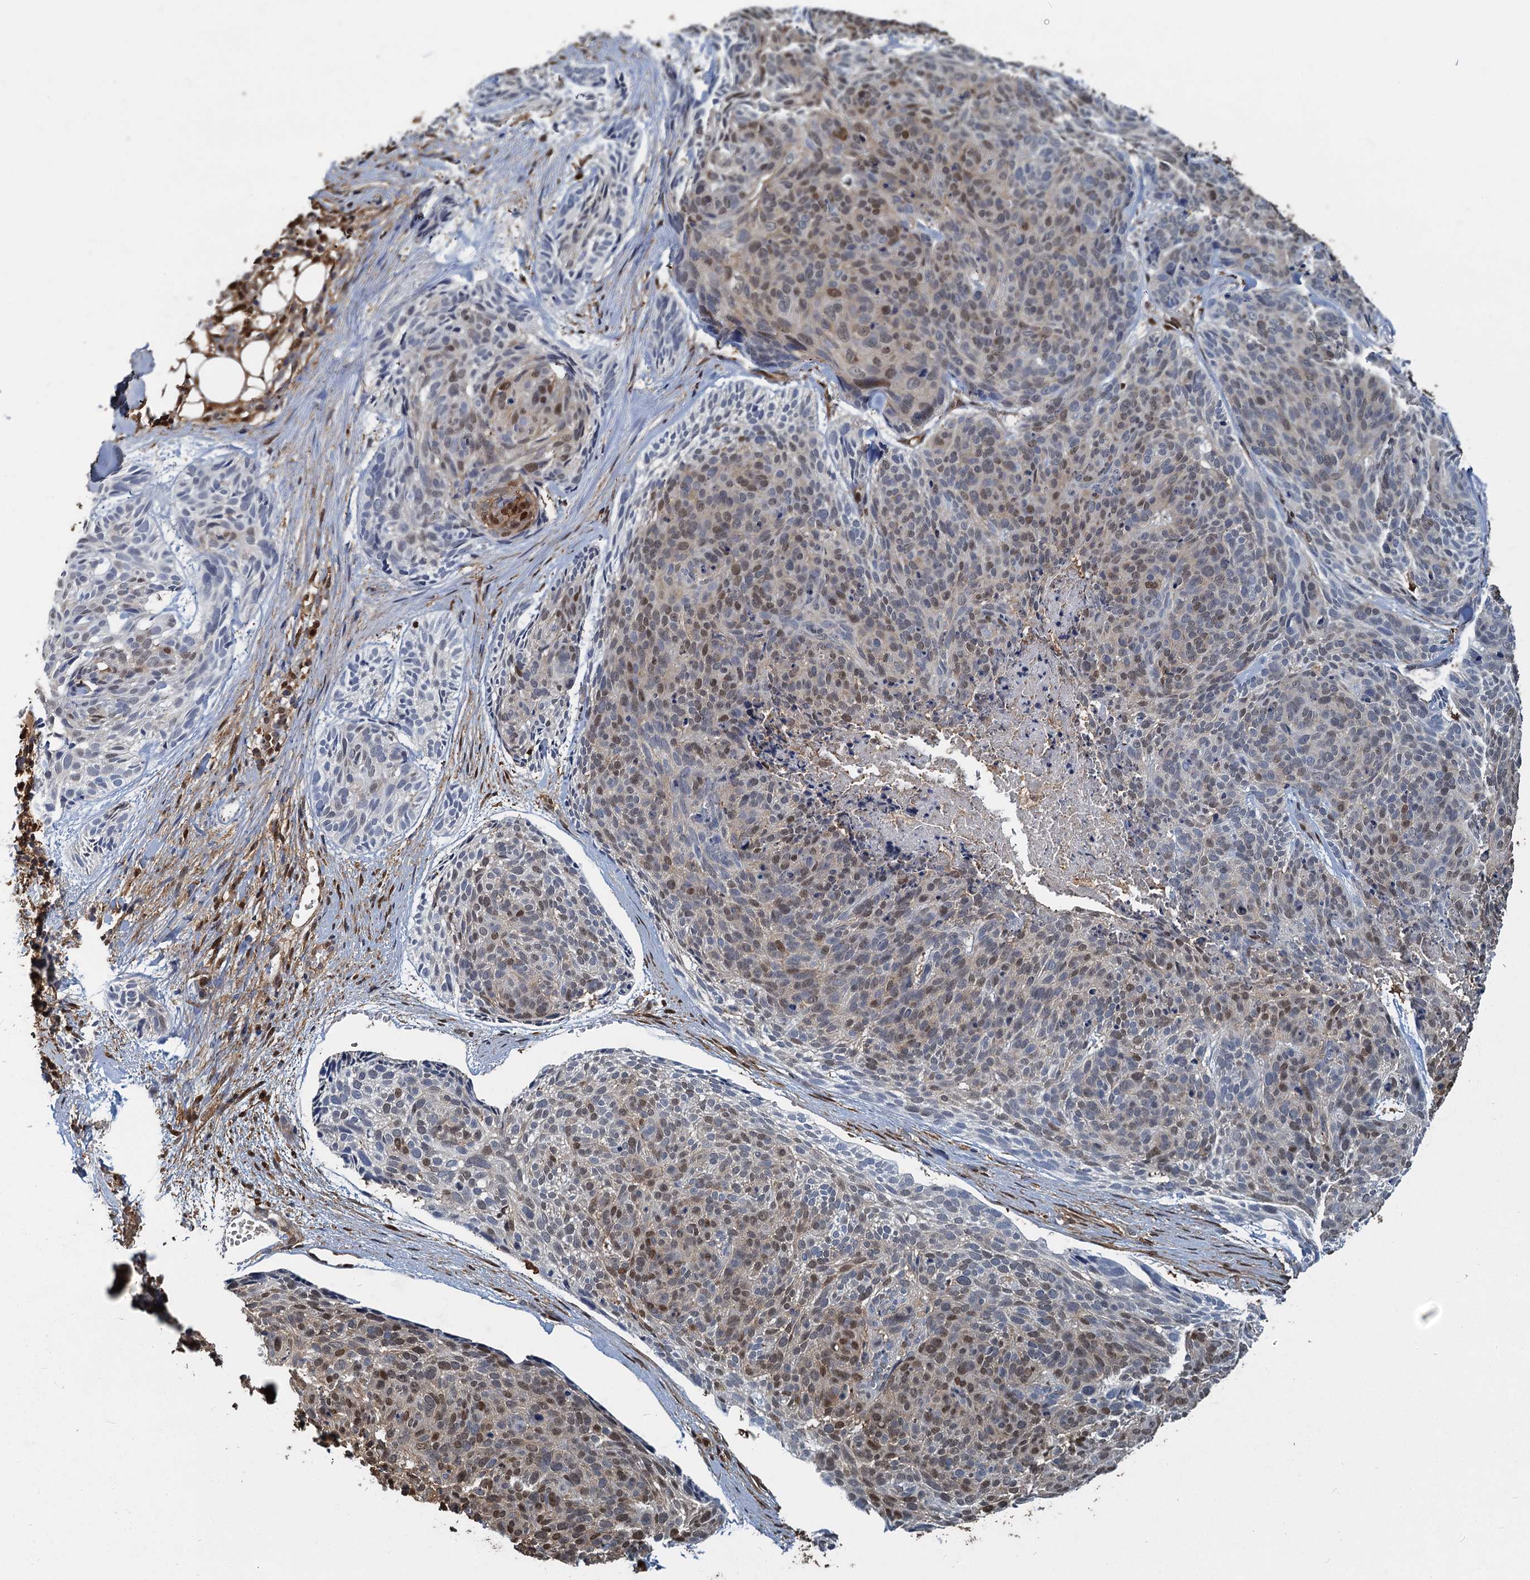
{"staining": {"intensity": "weak", "quantity": "<25%", "location": "nuclear"}, "tissue": "skin cancer", "cell_type": "Tumor cells", "image_type": "cancer", "snomed": [{"axis": "morphology", "description": "Normal tissue, NOS"}, {"axis": "morphology", "description": "Basal cell carcinoma"}, {"axis": "topography", "description": "Skin"}], "caption": "Basal cell carcinoma (skin) was stained to show a protein in brown. There is no significant positivity in tumor cells.", "gene": "S100A6", "patient": {"sex": "male", "age": 66}}